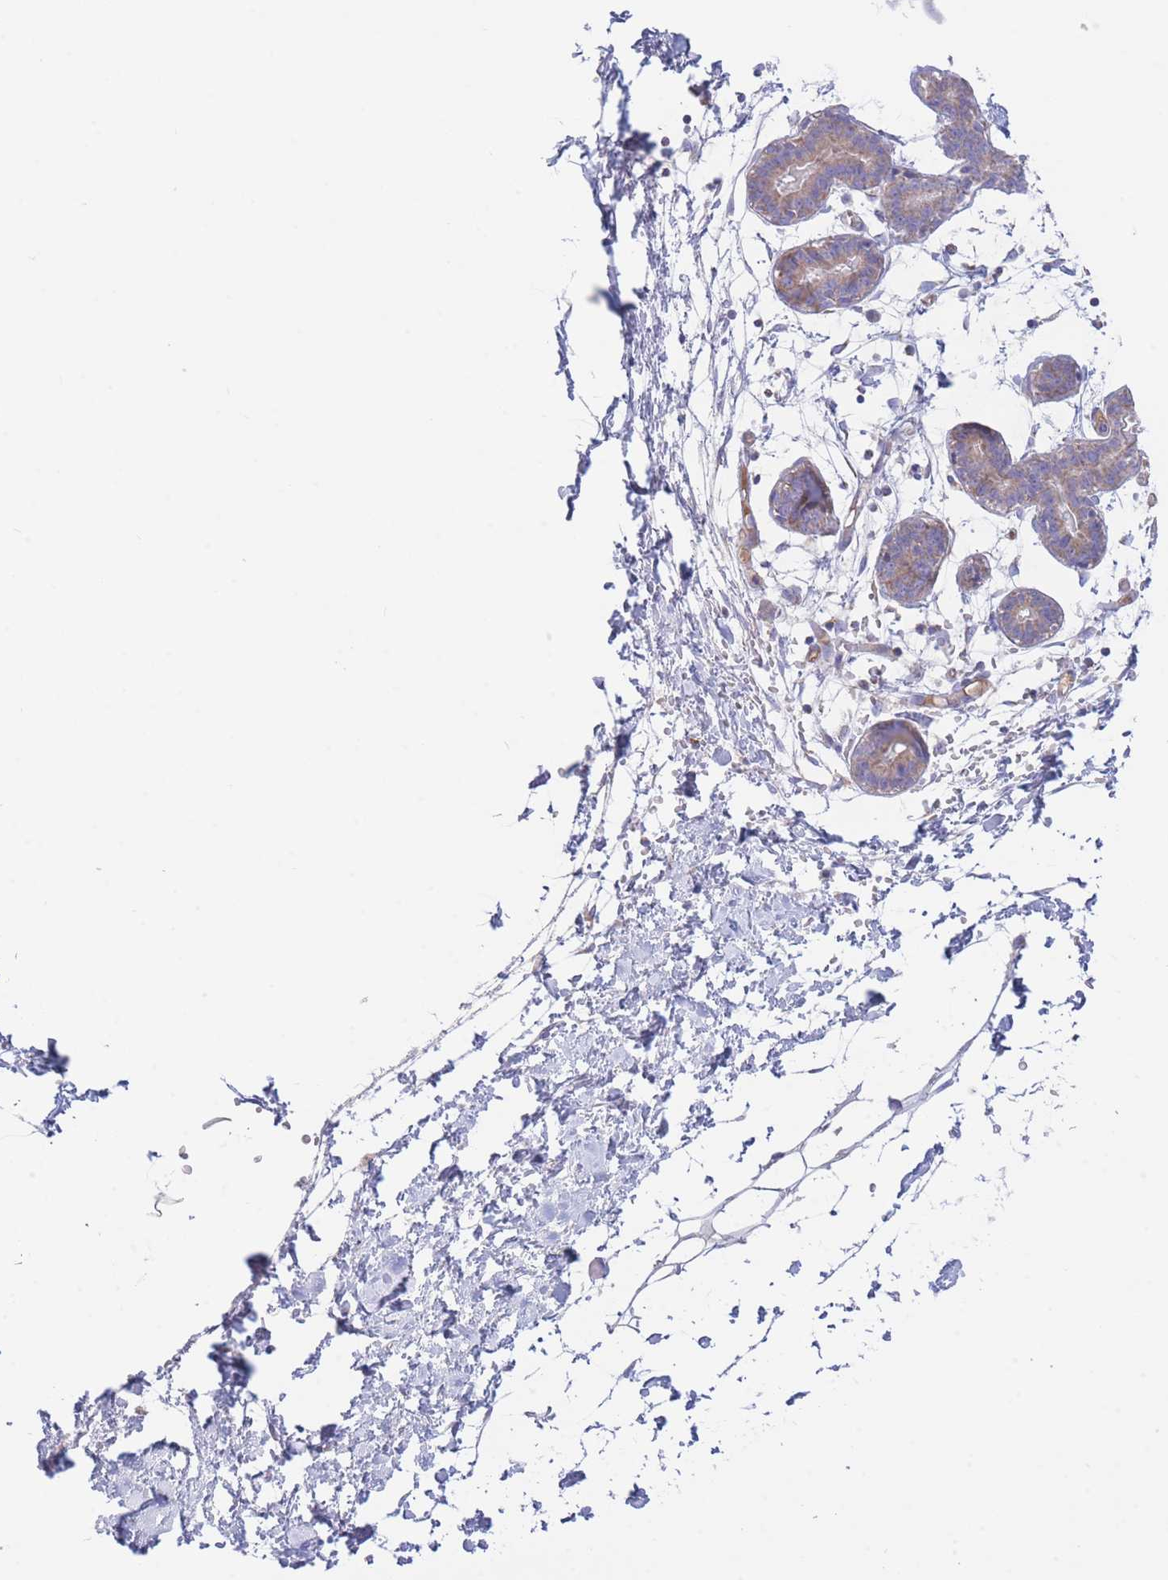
{"staining": {"intensity": "negative", "quantity": "none", "location": "none"}, "tissue": "breast", "cell_type": "Adipocytes", "image_type": "normal", "snomed": [{"axis": "morphology", "description": "Normal tissue, NOS"}, {"axis": "topography", "description": "Breast"}], "caption": "Immunohistochemical staining of benign human breast exhibits no significant expression in adipocytes. (Stains: DAB immunohistochemistry with hematoxylin counter stain, Microscopy: brightfield microscopy at high magnification).", "gene": "NANP", "patient": {"sex": "female", "age": 27}}